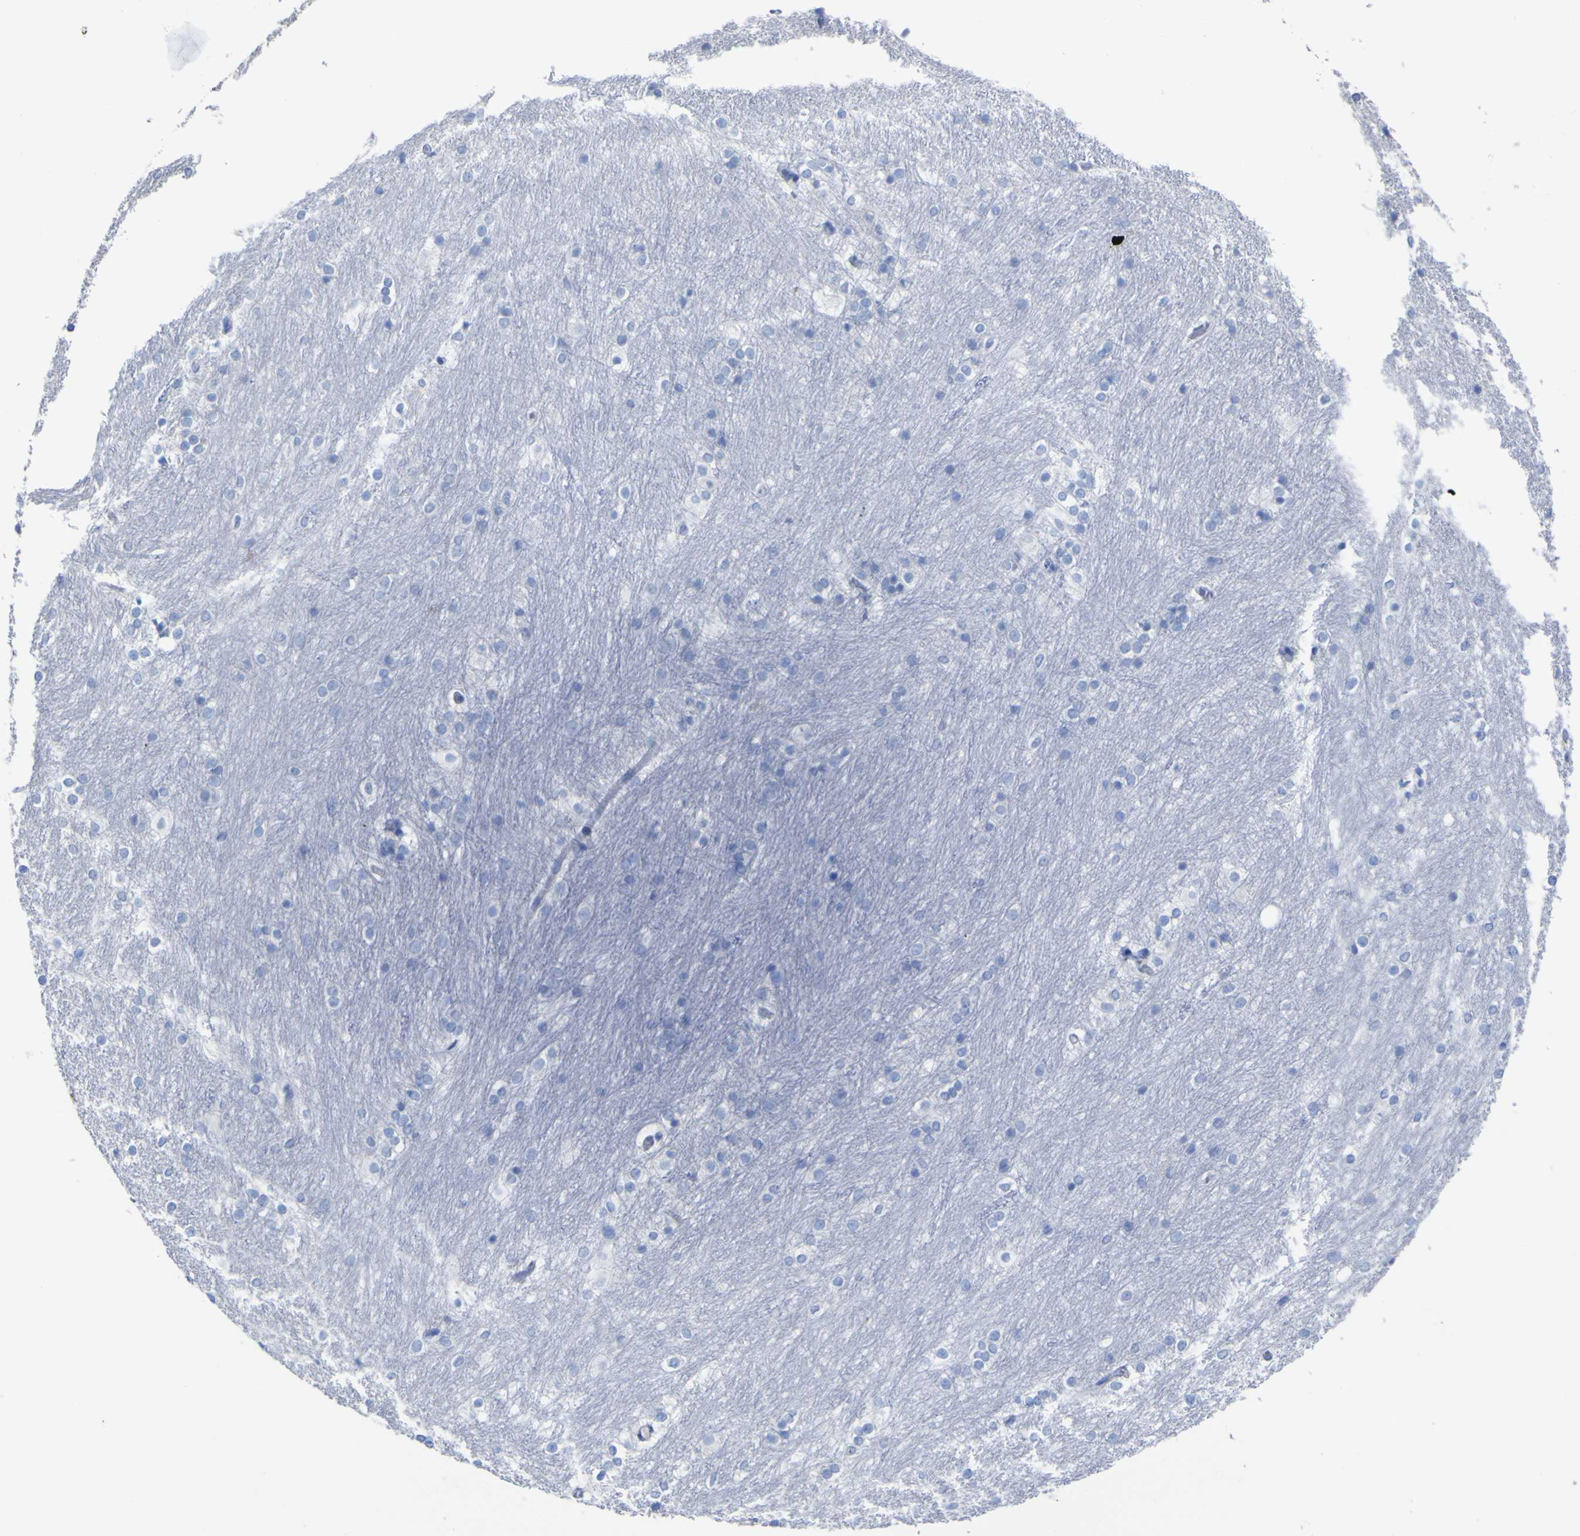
{"staining": {"intensity": "negative", "quantity": "none", "location": "none"}, "tissue": "caudate", "cell_type": "Glial cells", "image_type": "normal", "snomed": [{"axis": "morphology", "description": "Normal tissue, NOS"}, {"axis": "topography", "description": "Lateral ventricle wall"}], "caption": "DAB (3,3'-diaminobenzidine) immunohistochemical staining of normal human caudate exhibits no significant positivity in glial cells. (DAB immunohistochemistry, high magnification).", "gene": "GCM1", "patient": {"sex": "female", "age": 19}}